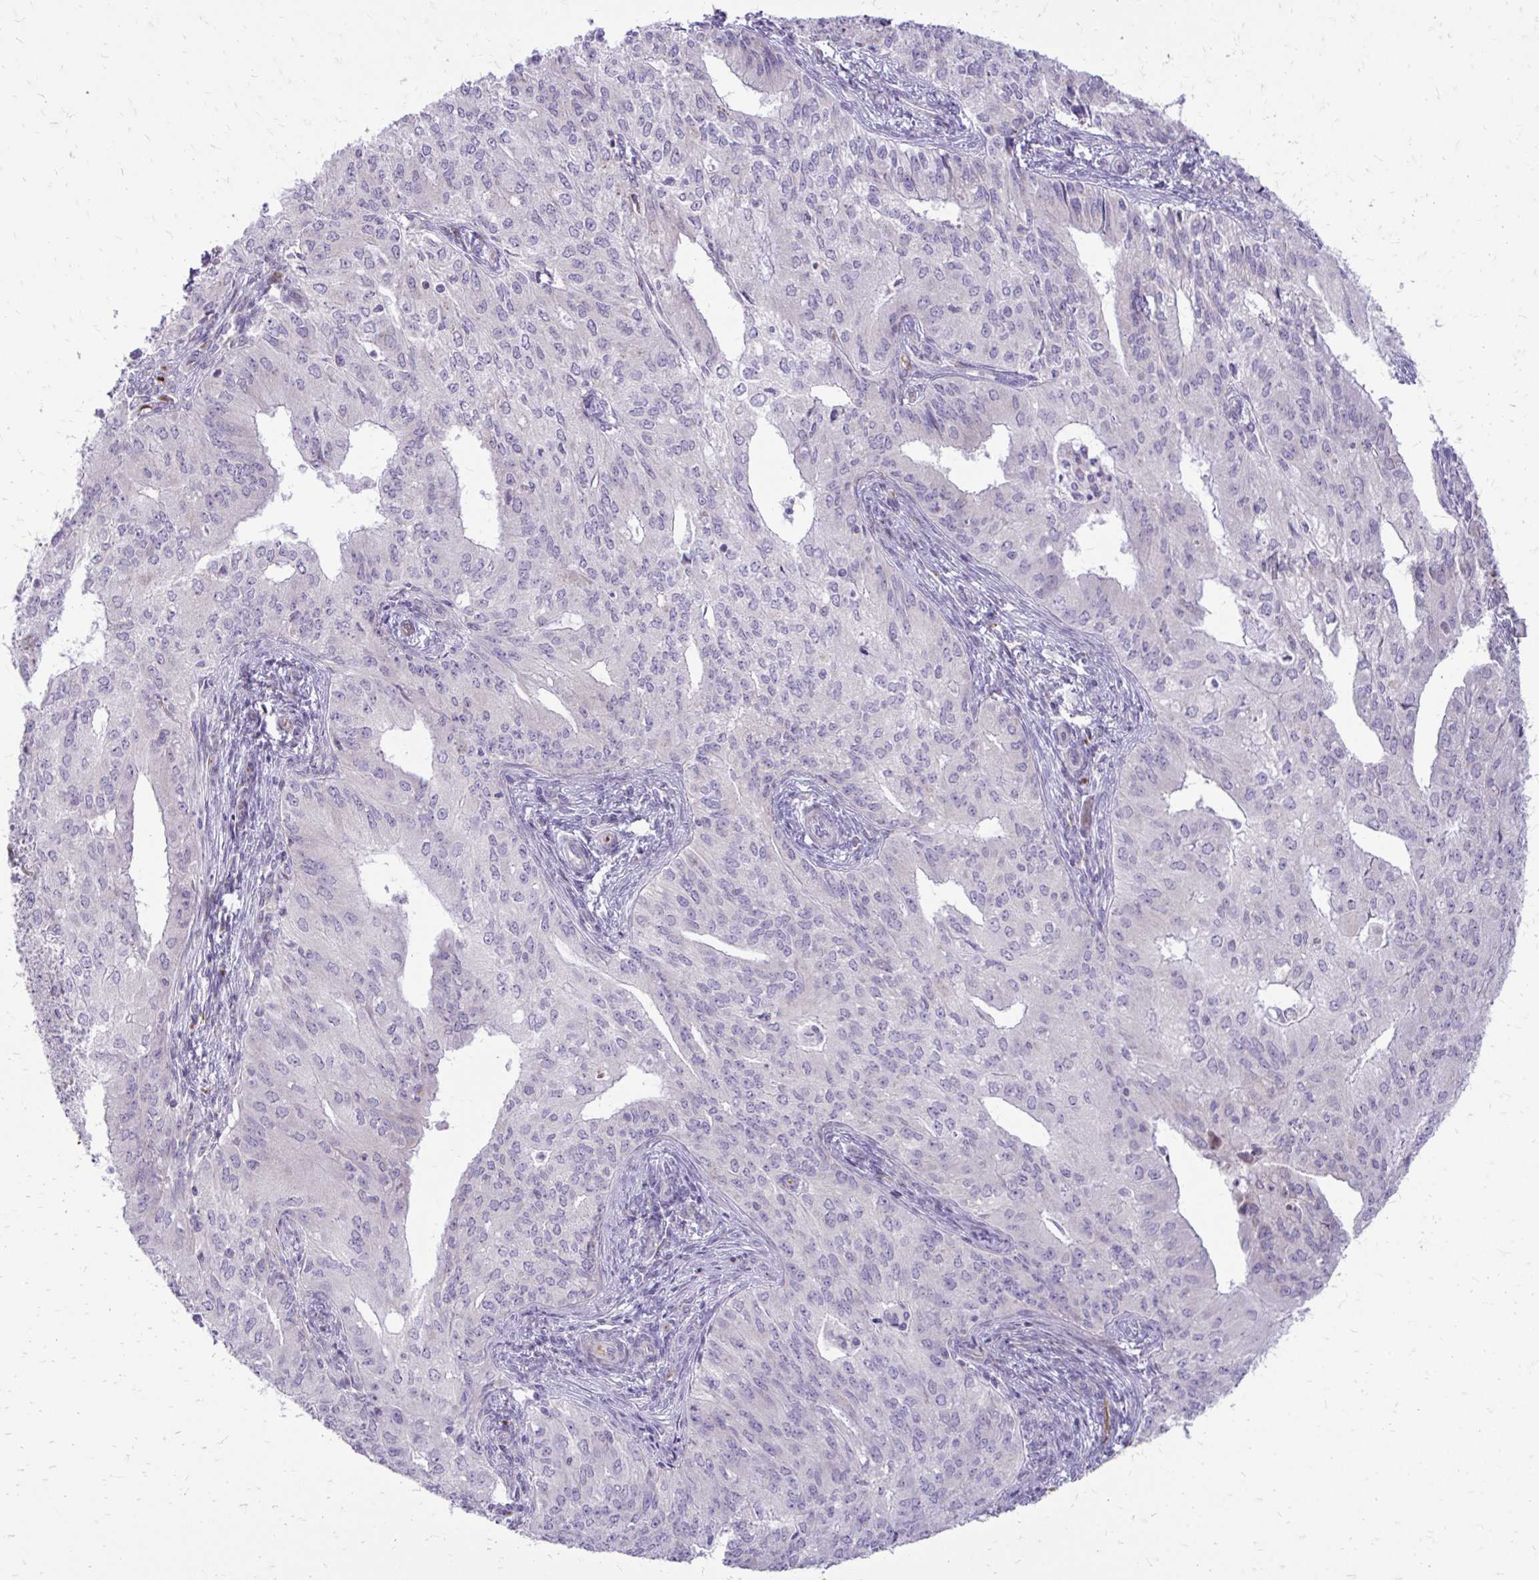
{"staining": {"intensity": "negative", "quantity": "none", "location": "none"}, "tissue": "endometrial cancer", "cell_type": "Tumor cells", "image_type": "cancer", "snomed": [{"axis": "morphology", "description": "Adenocarcinoma, NOS"}, {"axis": "topography", "description": "Endometrium"}], "caption": "Immunohistochemistry of adenocarcinoma (endometrial) demonstrates no expression in tumor cells.", "gene": "FUNDC2", "patient": {"sex": "female", "age": 50}}